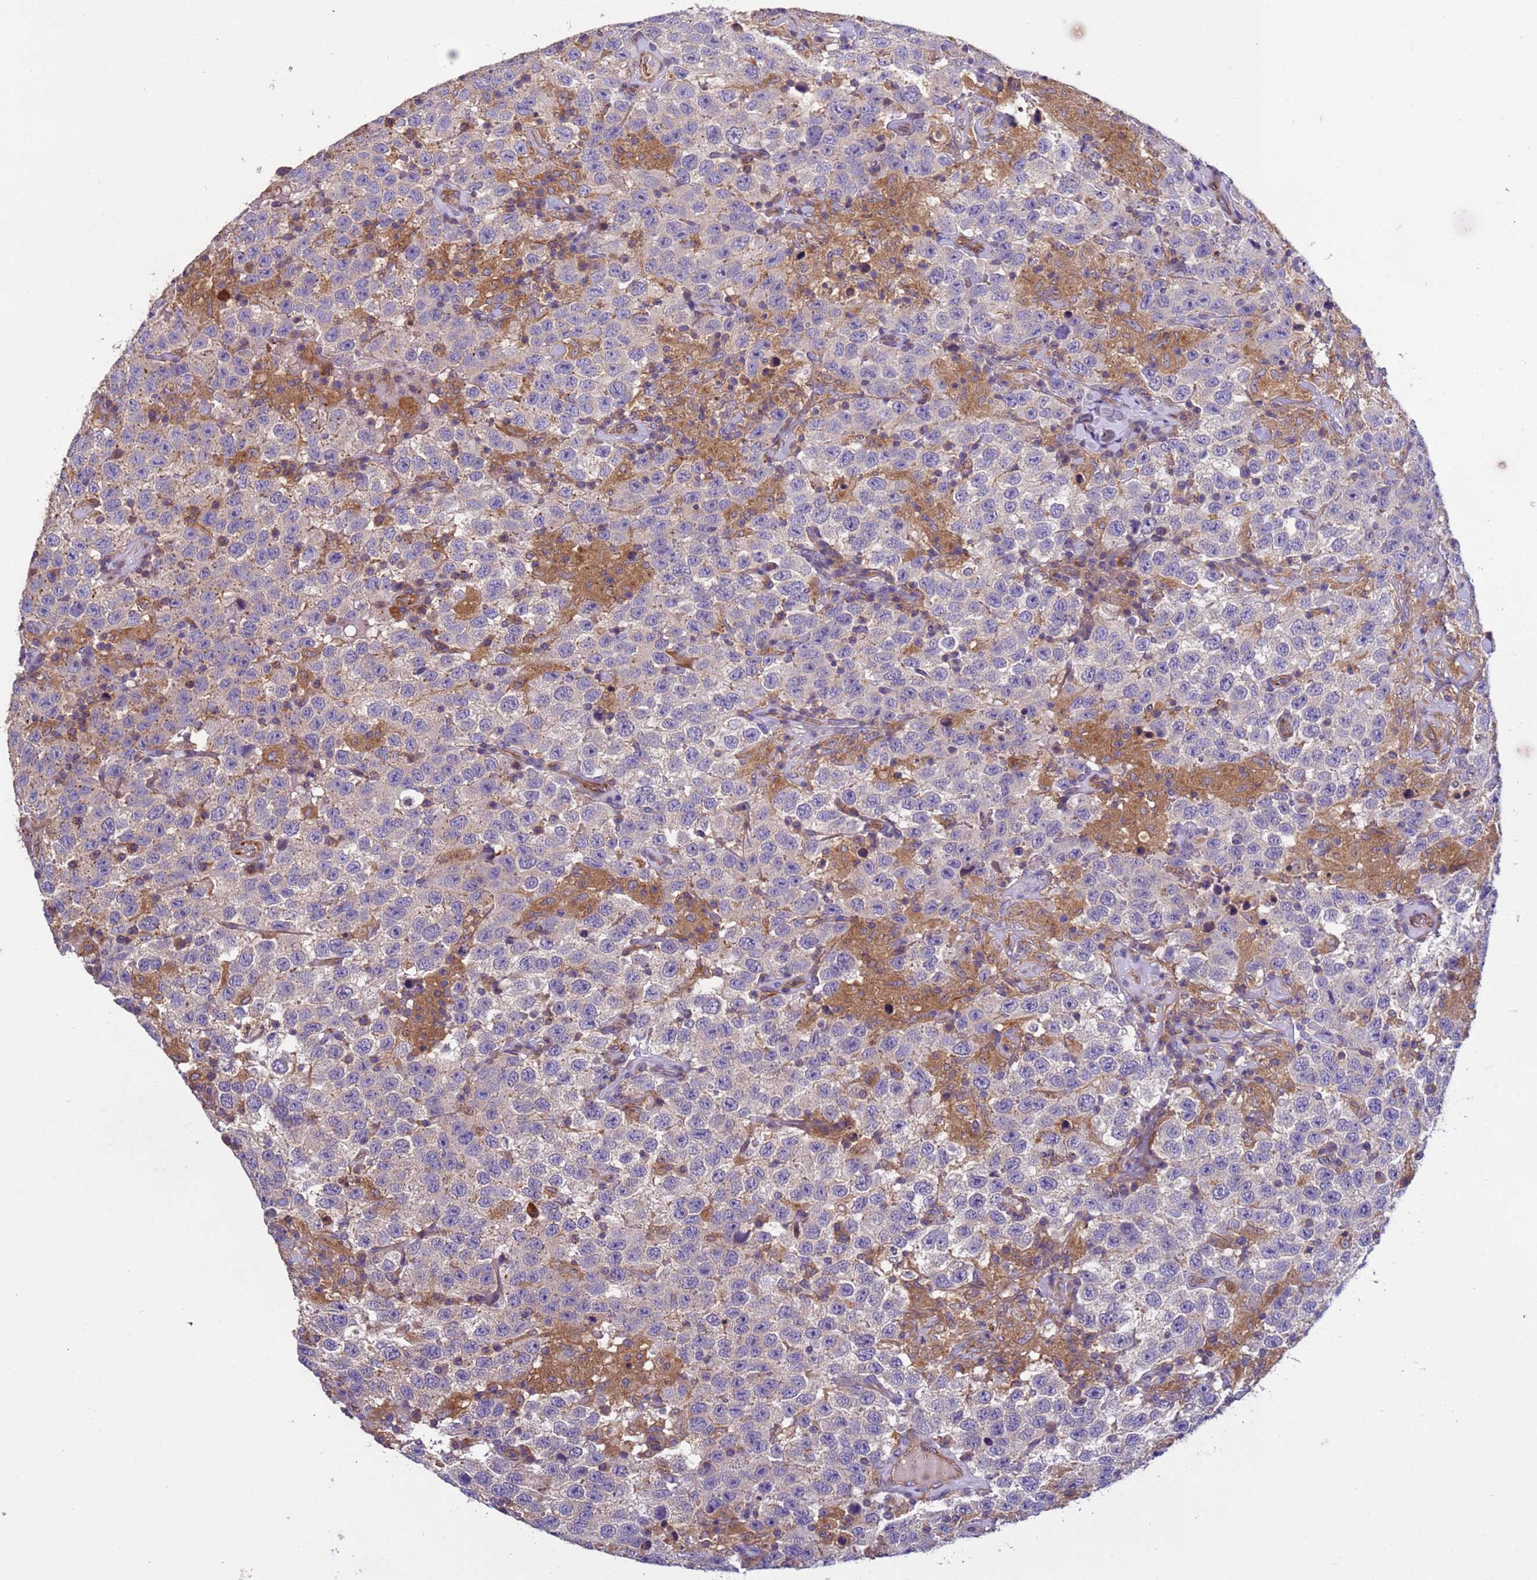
{"staining": {"intensity": "negative", "quantity": "none", "location": "none"}, "tissue": "testis cancer", "cell_type": "Tumor cells", "image_type": "cancer", "snomed": [{"axis": "morphology", "description": "Seminoma, NOS"}, {"axis": "topography", "description": "Testis"}], "caption": "Immunohistochemistry of human seminoma (testis) displays no expression in tumor cells.", "gene": "RAB10", "patient": {"sex": "male", "age": 41}}